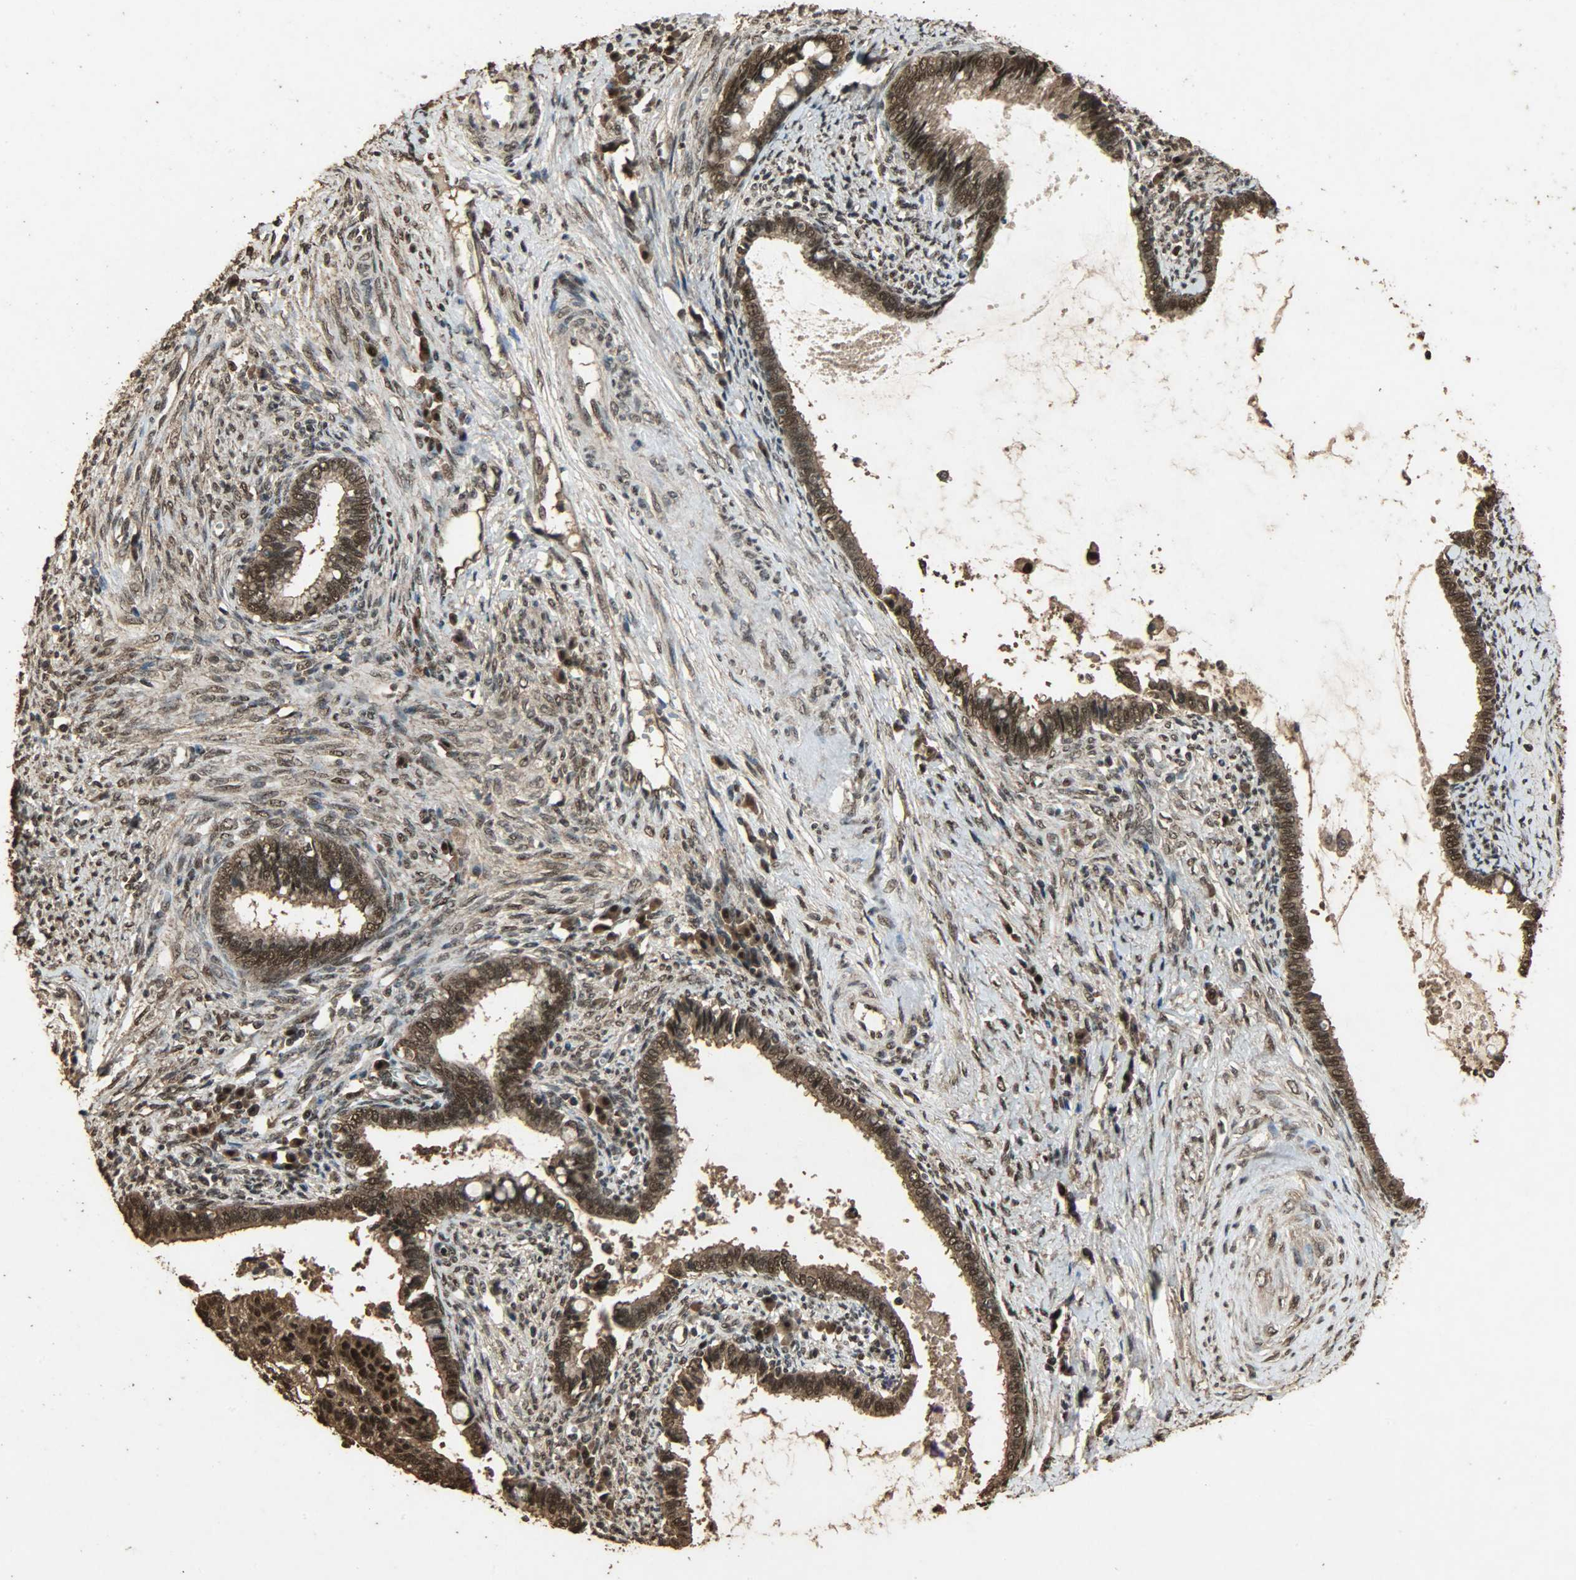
{"staining": {"intensity": "strong", "quantity": ">75%", "location": "cytoplasmic/membranous,nuclear"}, "tissue": "cervical cancer", "cell_type": "Tumor cells", "image_type": "cancer", "snomed": [{"axis": "morphology", "description": "Adenocarcinoma, NOS"}, {"axis": "topography", "description": "Cervix"}], "caption": "Human adenocarcinoma (cervical) stained with a brown dye exhibits strong cytoplasmic/membranous and nuclear positive positivity in approximately >75% of tumor cells.", "gene": "CCNT2", "patient": {"sex": "female", "age": 44}}